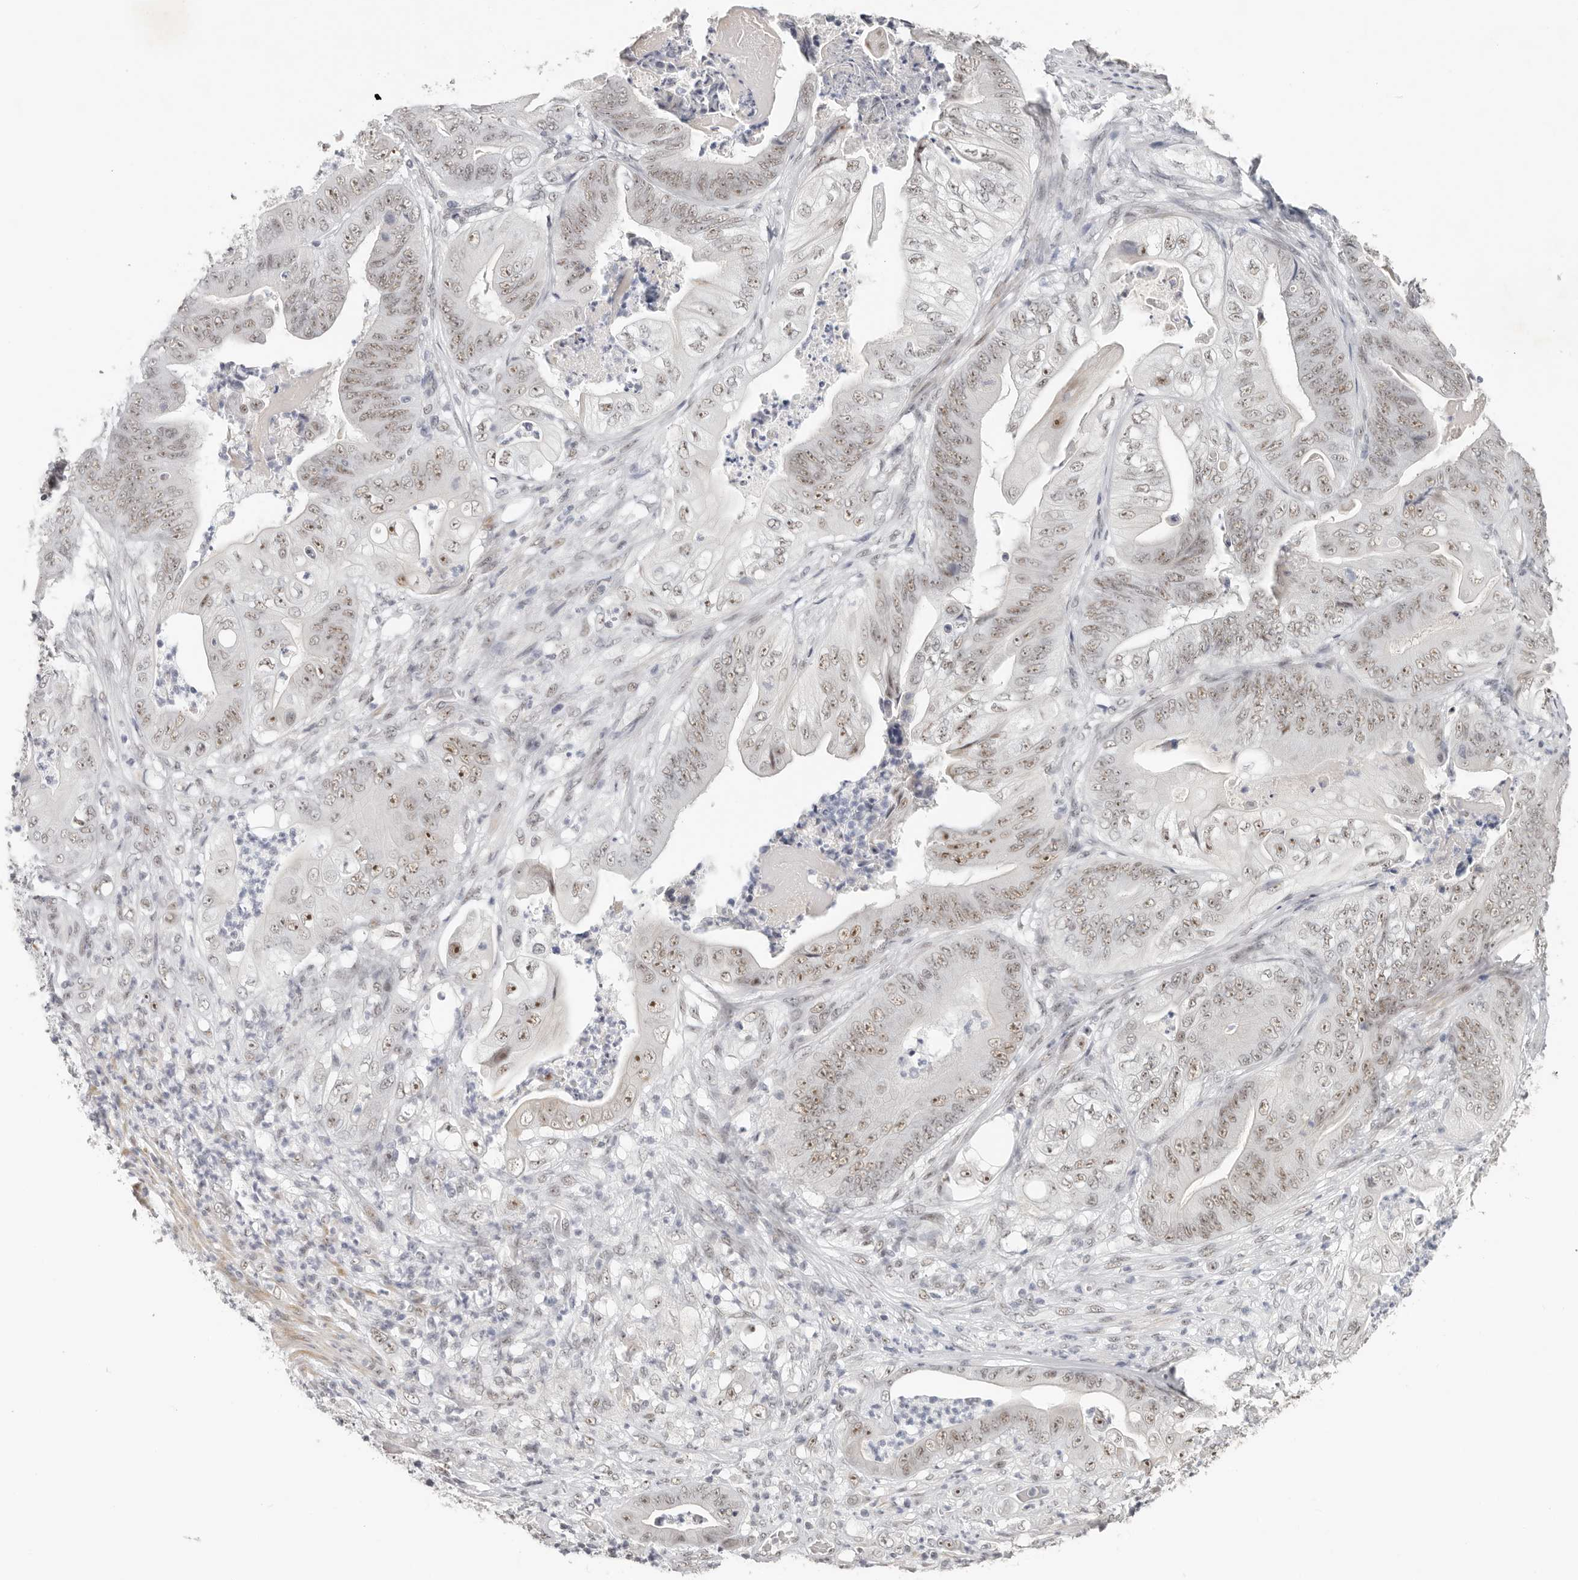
{"staining": {"intensity": "weak", "quantity": ">75%", "location": "nuclear"}, "tissue": "stomach cancer", "cell_type": "Tumor cells", "image_type": "cancer", "snomed": [{"axis": "morphology", "description": "Adenocarcinoma, NOS"}, {"axis": "topography", "description": "Stomach"}], "caption": "Stomach cancer tissue shows weak nuclear expression in approximately >75% of tumor cells", "gene": "LARP7", "patient": {"sex": "female", "age": 73}}